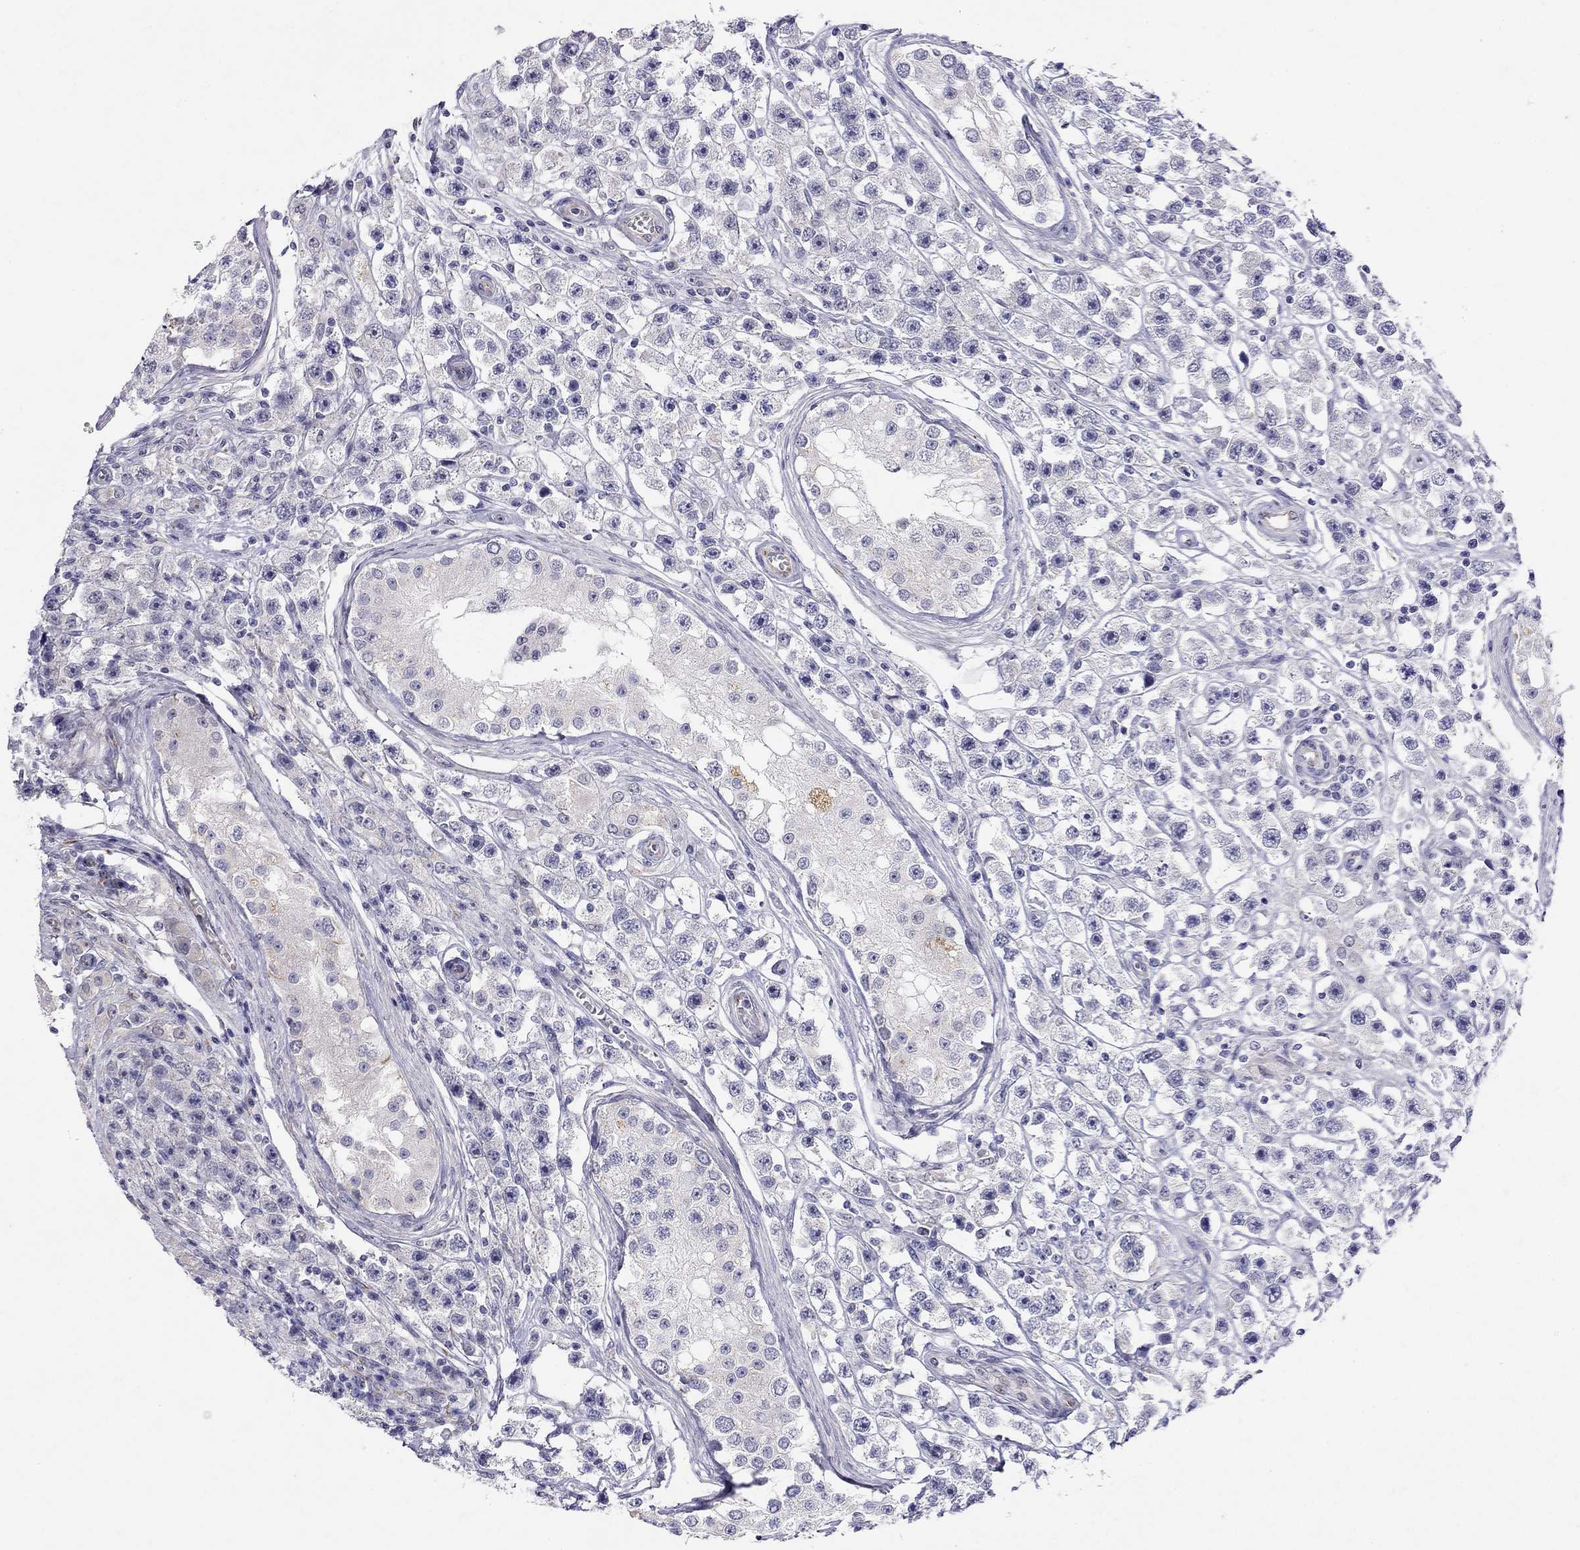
{"staining": {"intensity": "negative", "quantity": "none", "location": "none"}, "tissue": "testis cancer", "cell_type": "Tumor cells", "image_type": "cancer", "snomed": [{"axis": "morphology", "description": "Seminoma, NOS"}, {"axis": "topography", "description": "Testis"}], "caption": "Seminoma (testis) stained for a protein using IHC demonstrates no staining tumor cells.", "gene": "RTL1", "patient": {"sex": "male", "age": 45}}